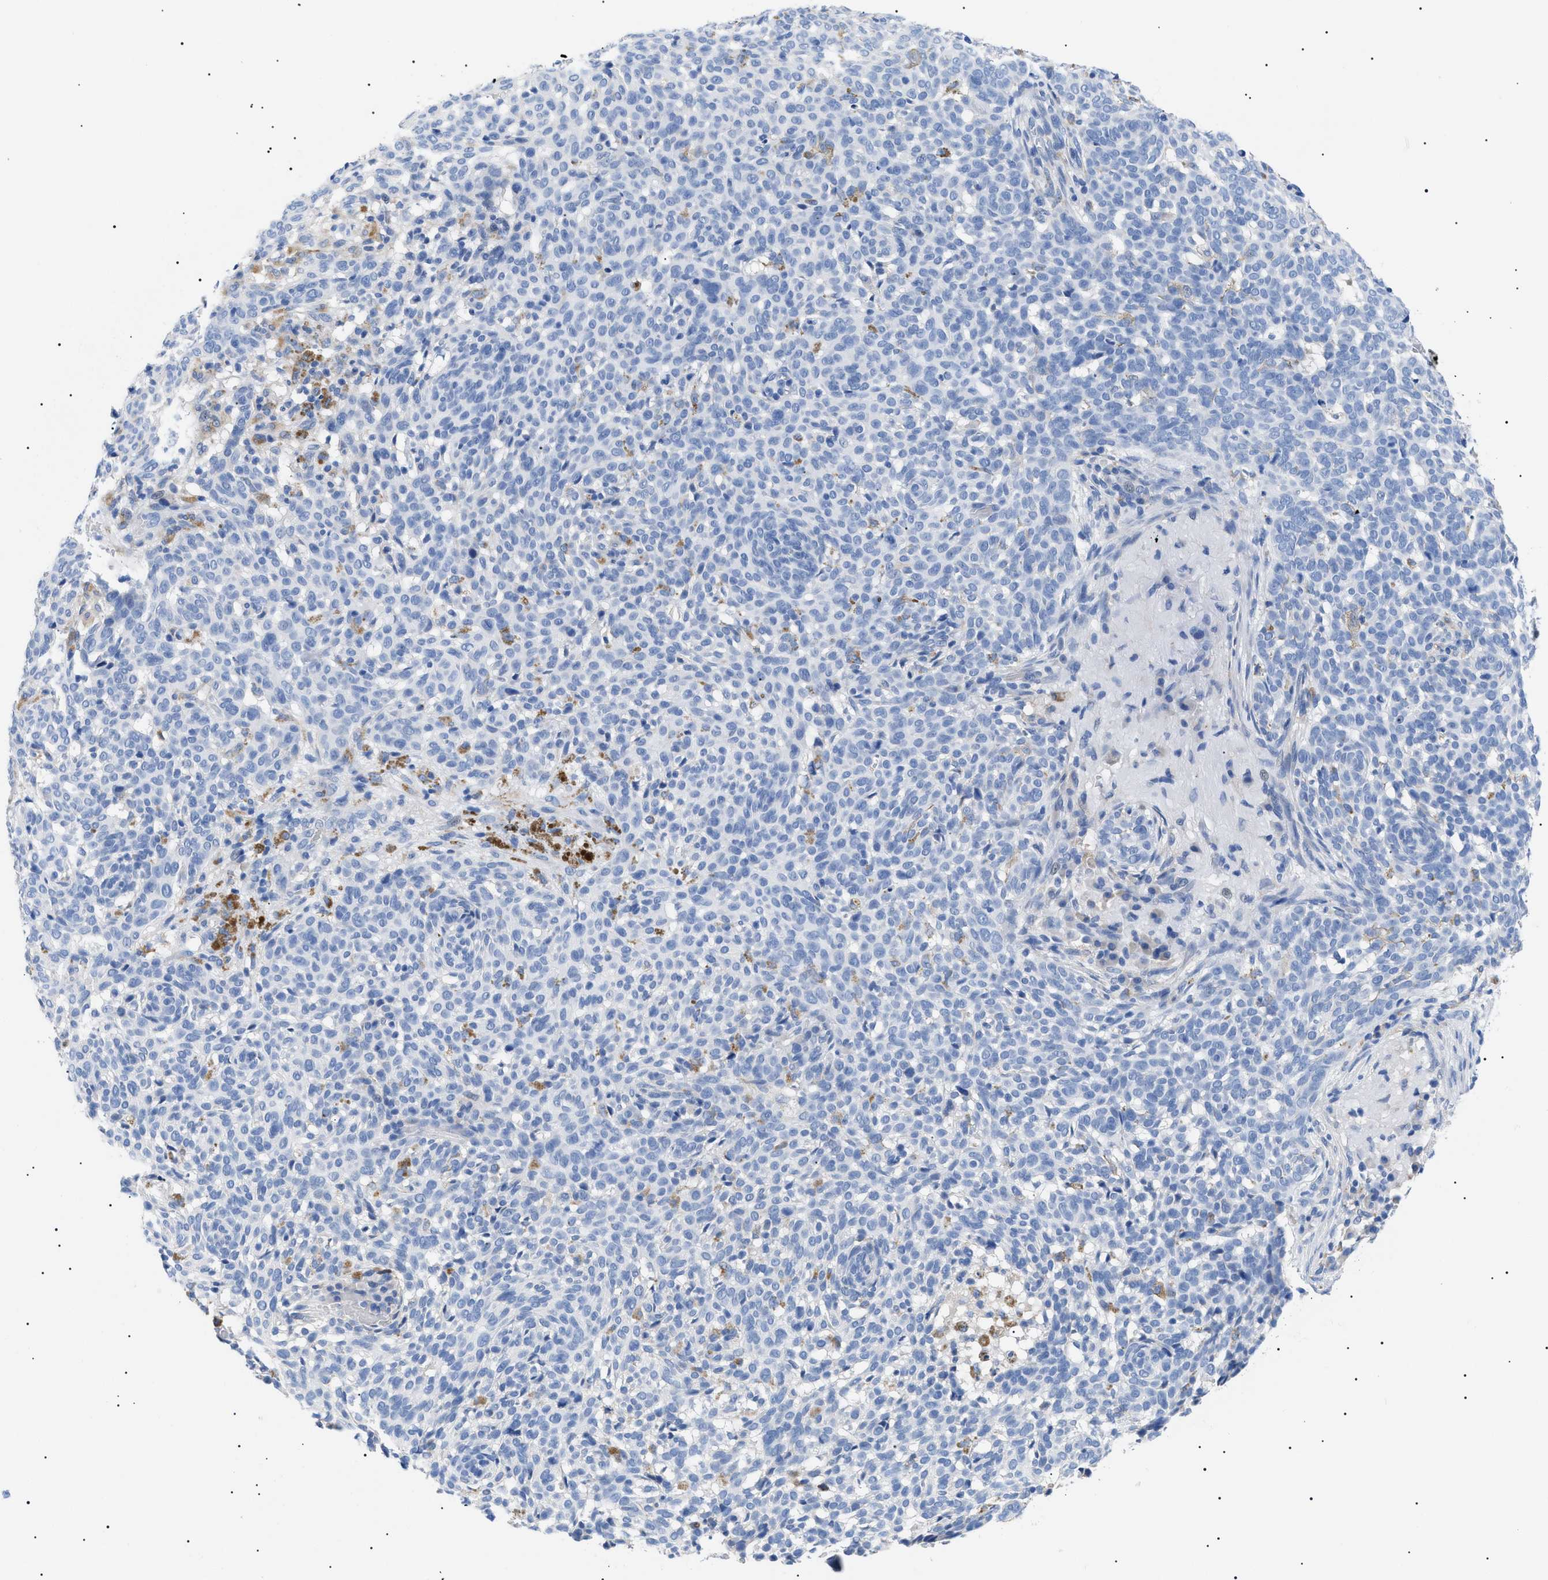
{"staining": {"intensity": "negative", "quantity": "none", "location": "none"}, "tissue": "skin cancer", "cell_type": "Tumor cells", "image_type": "cancer", "snomed": [{"axis": "morphology", "description": "Basal cell carcinoma"}, {"axis": "topography", "description": "Skin"}], "caption": "Immunohistochemistry photomicrograph of neoplastic tissue: skin cancer (basal cell carcinoma) stained with DAB (3,3'-diaminobenzidine) displays no significant protein positivity in tumor cells. (Brightfield microscopy of DAB immunohistochemistry (IHC) at high magnification).", "gene": "ACKR1", "patient": {"sex": "male", "age": 85}}